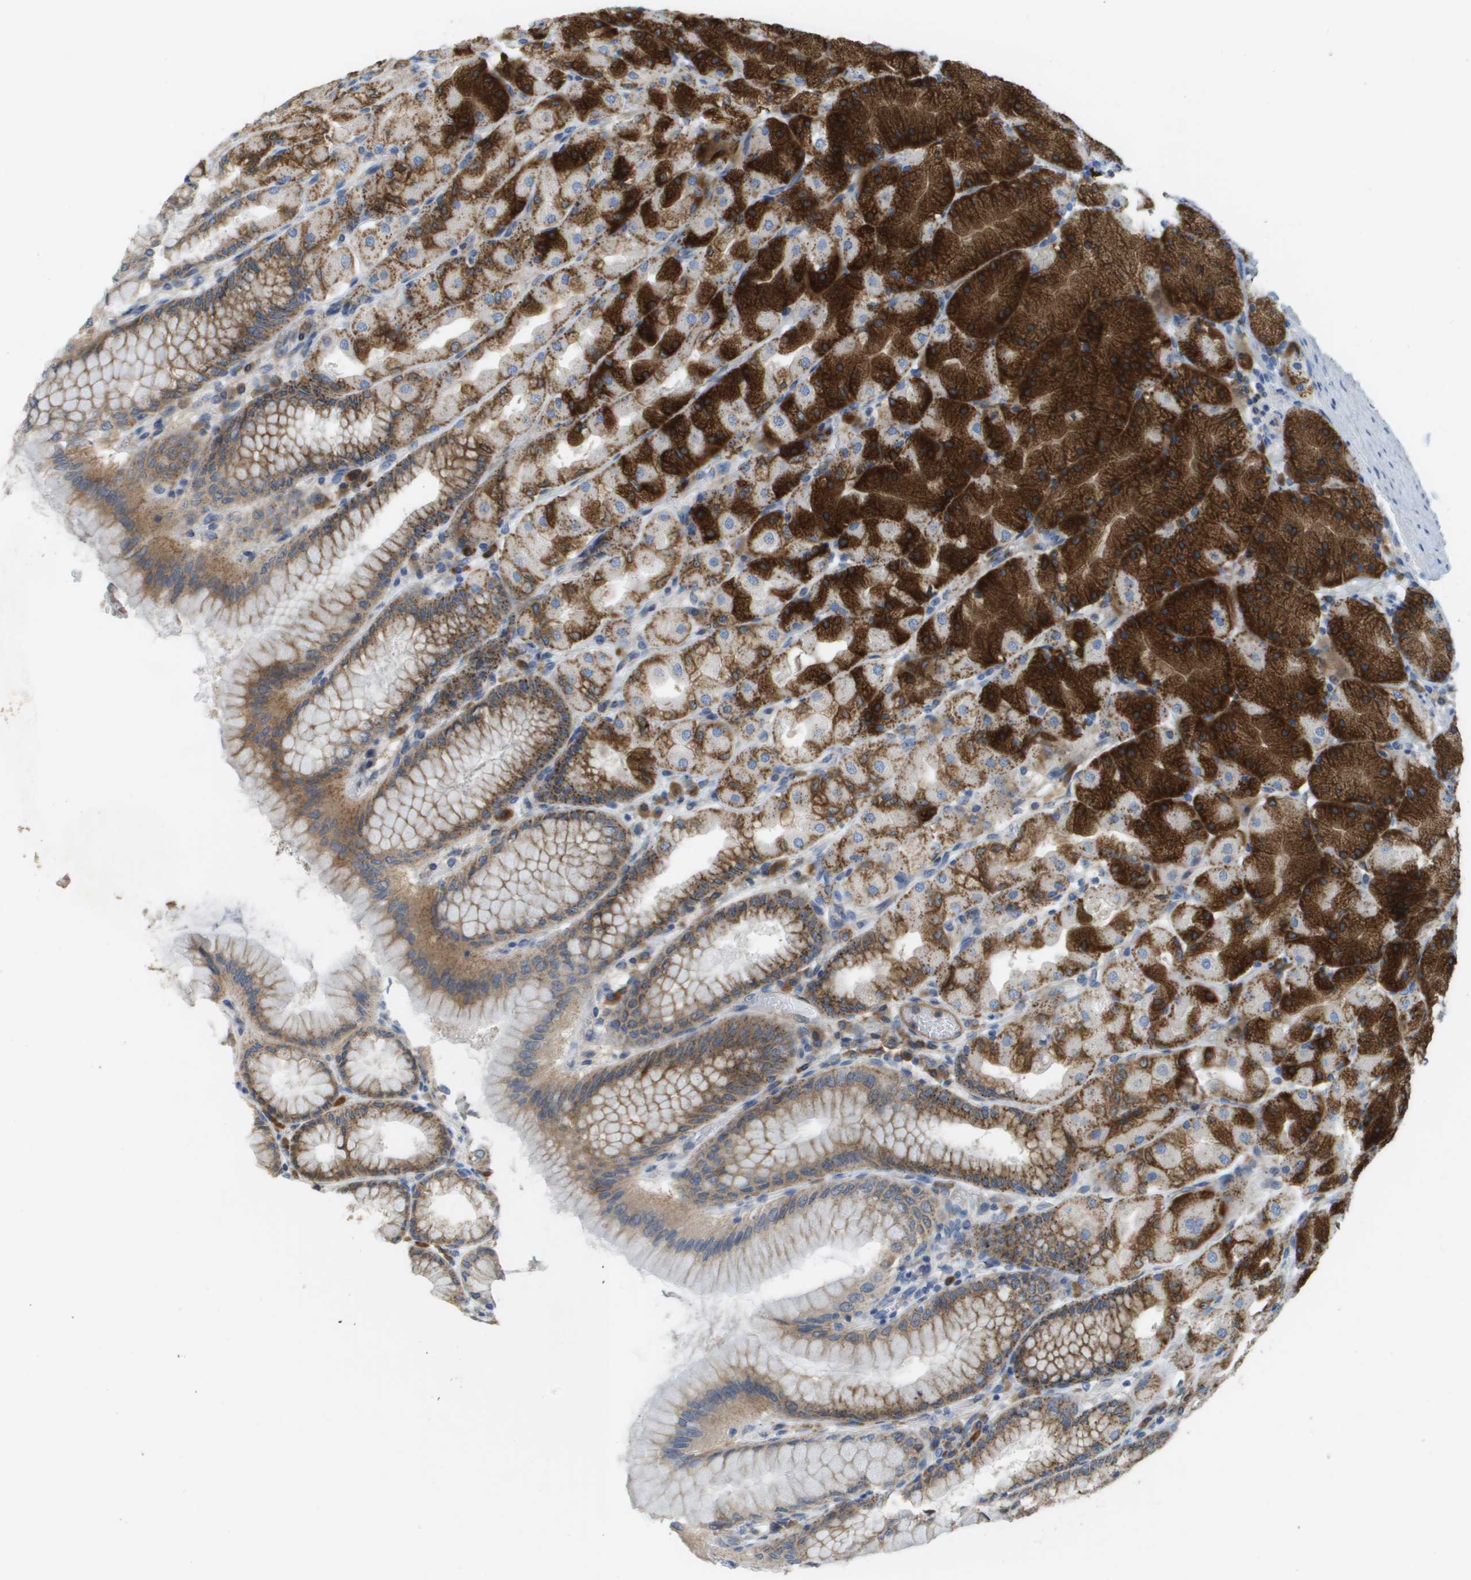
{"staining": {"intensity": "strong", "quantity": ">75%", "location": "cytoplasmic/membranous"}, "tissue": "stomach", "cell_type": "Glandular cells", "image_type": "normal", "snomed": [{"axis": "morphology", "description": "Normal tissue, NOS"}, {"axis": "topography", "description": "Stomach, upper"}], "caption": "Approximately >75% of glandular cells in normal human stomach reveal strong cytoplasmic/membranous protein positivity as visualized by brown immunohistochemical staining.", "gene": "CASP10", "patient": {"sex": "female", "age": 56}}